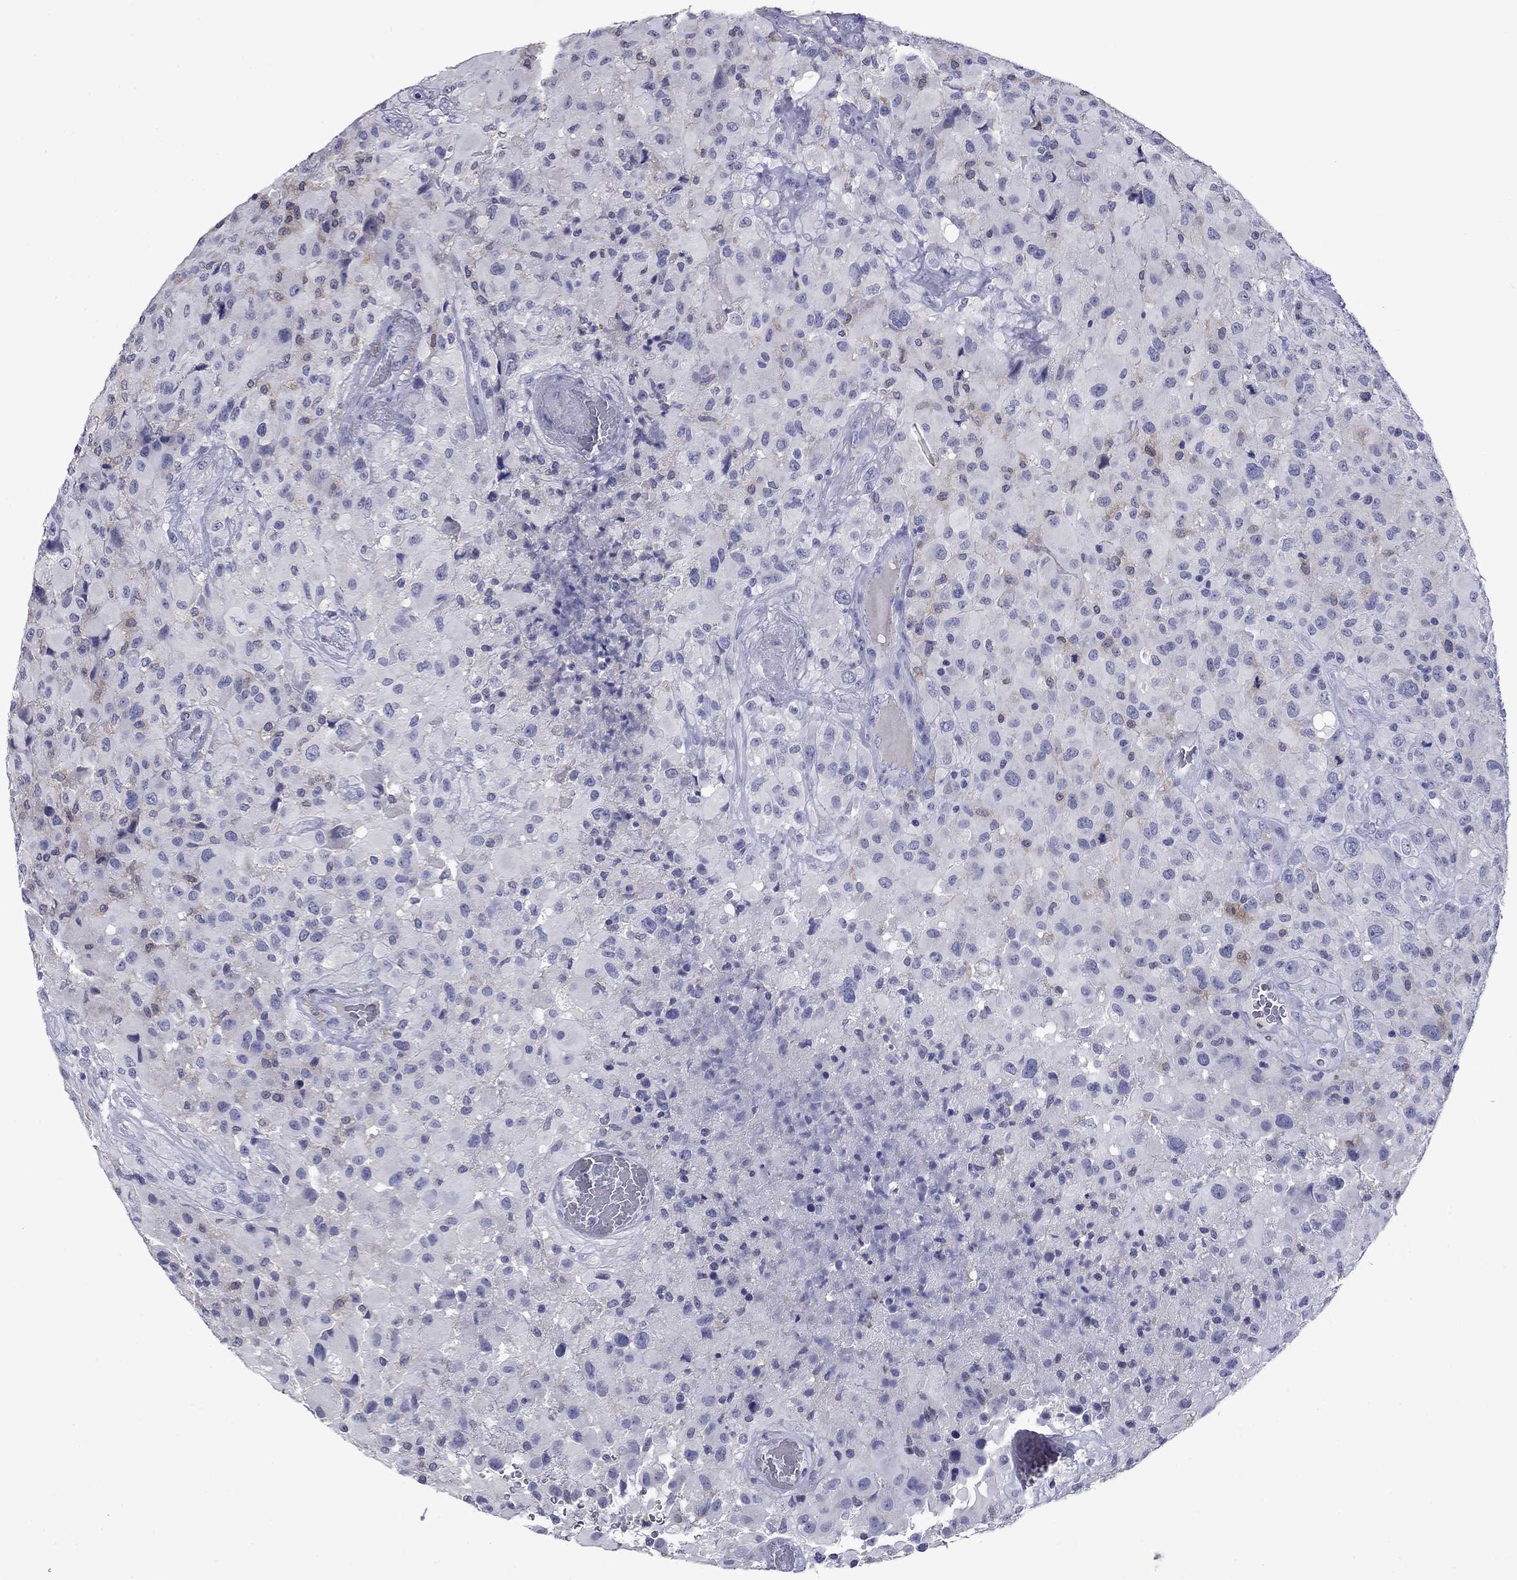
{"staining": {"intensity": "negative", "quantity": "none", "location": "none"}, "tissue": "glioma", "cell_type": "Tumor cells", "image_type": "cancer", "snomed": [{"axis": "morphology", "description": "Glioma, malignant, High grade"}, {"axis": "topography", "description": "Cerebral cortex"}], "caption": "This is an IHC histopathology image of malignant glioma (high-grade). There is no staining in tumor cells.", "gene": "CFAP119", "patient": {"sex": "male", "age": 35}}